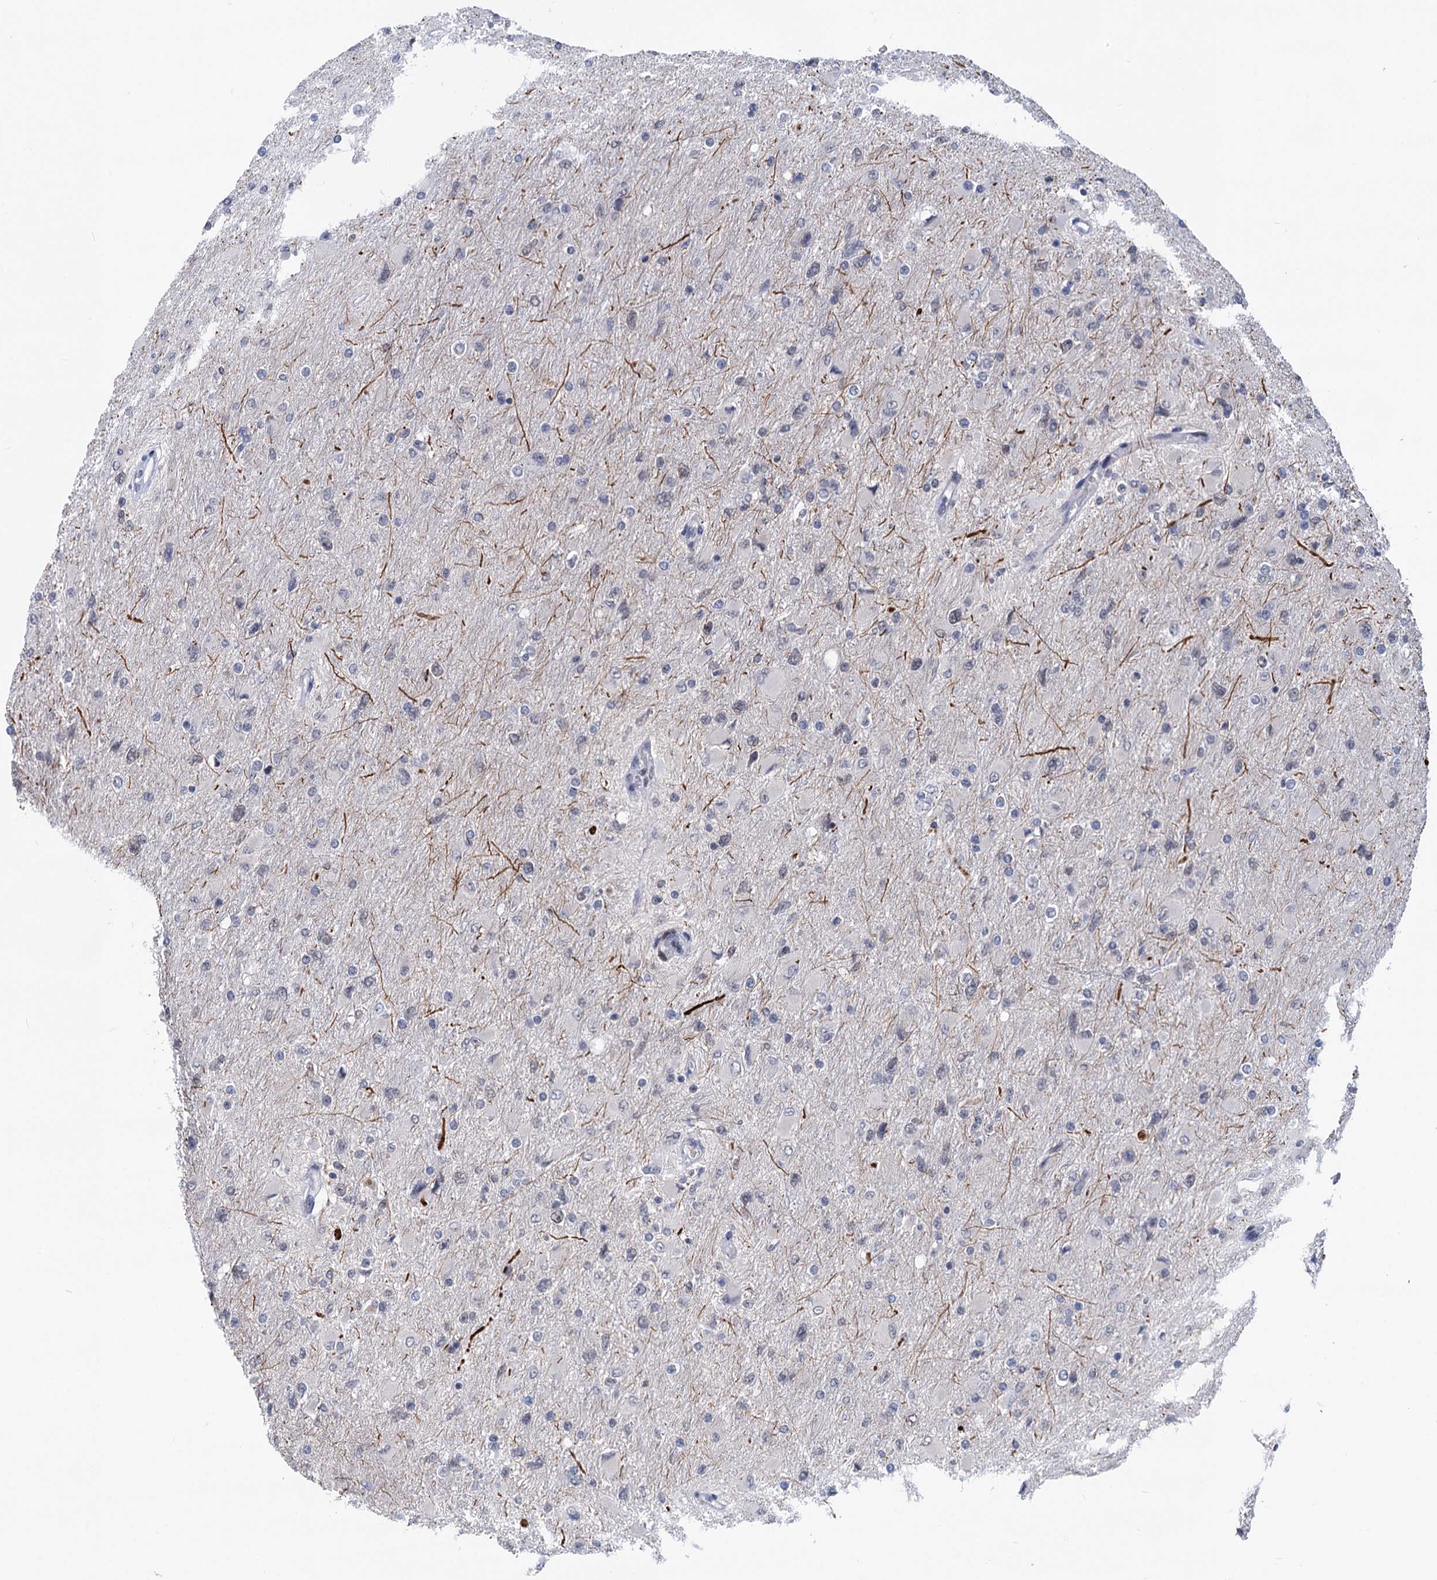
{"staining": {"intensity": "moderate", "quantity": "25%-75%", "location": "nuclear"}, "tissue": "glioma", "cell_type": "Tumor cells", "image_type": "cancer", "snomed": [{"axis": "morphology", "description": "Glioma, malignant, High grade"}, {"axis": "topography", "description": "Cerebral cortex"}], "caption": "Moderate nuclear protein staining is appreciated in approximately 25%-75% of tumor cells in glioma. (IHC, brightfield microscopy, high magnification).", "gene": "ZCCHC10", "patient": {"sex": "female", "age": 36}}